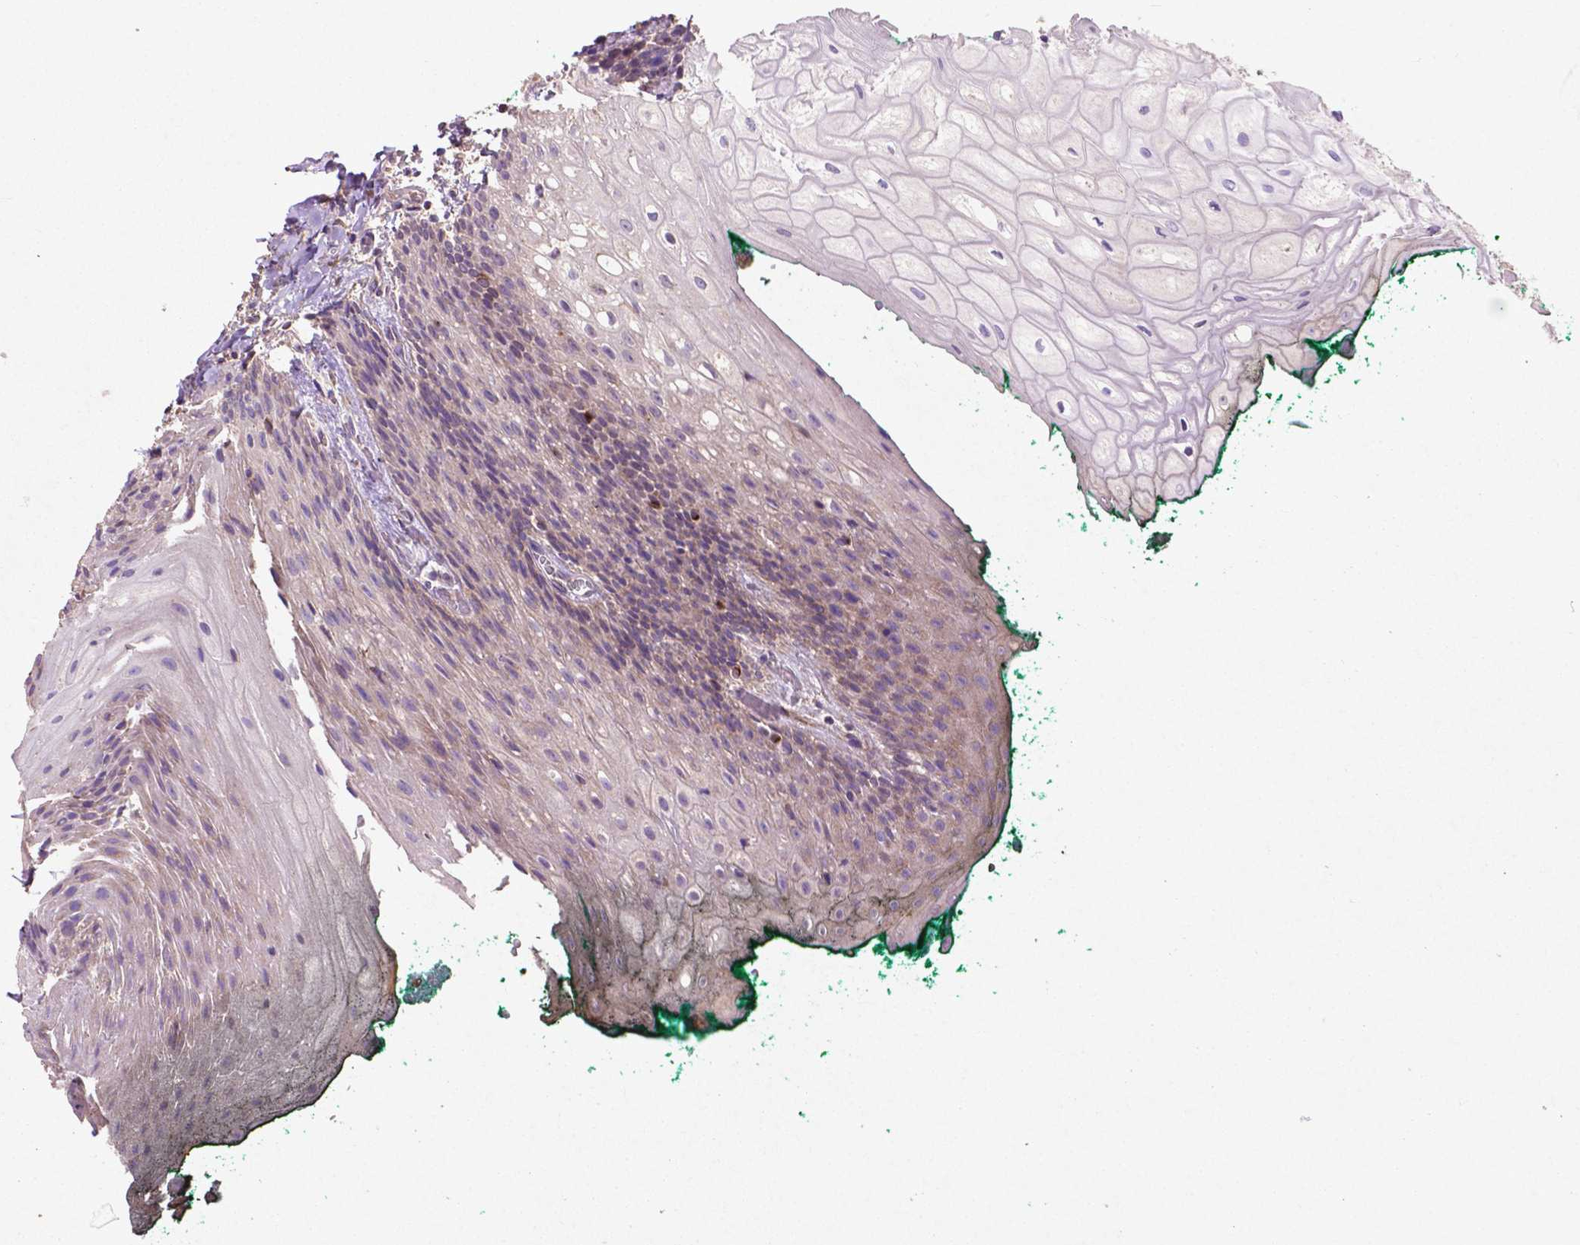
{"staining": {"intensity": "negative", "quantity": "none", "location": "none"}, "tissue": "oral mucosa", "cell_type": "Squamous epithelial cells", "image_type": "normal", "snomed": [{"axis": "morphology", "description": "Normal tissue, NOS"}, {"axis": "topography", "description": "Oral tissue"}, {"axis": "topography", "description": "Head-Neck"}], "caption": "IHC of unremarkable oral mucosa demonstrates no staining in squamous epithelial cells. Nuclei are stained in blue.", "gene": "MBTPS1", "patient": {"sex": "female", "age": 68}}